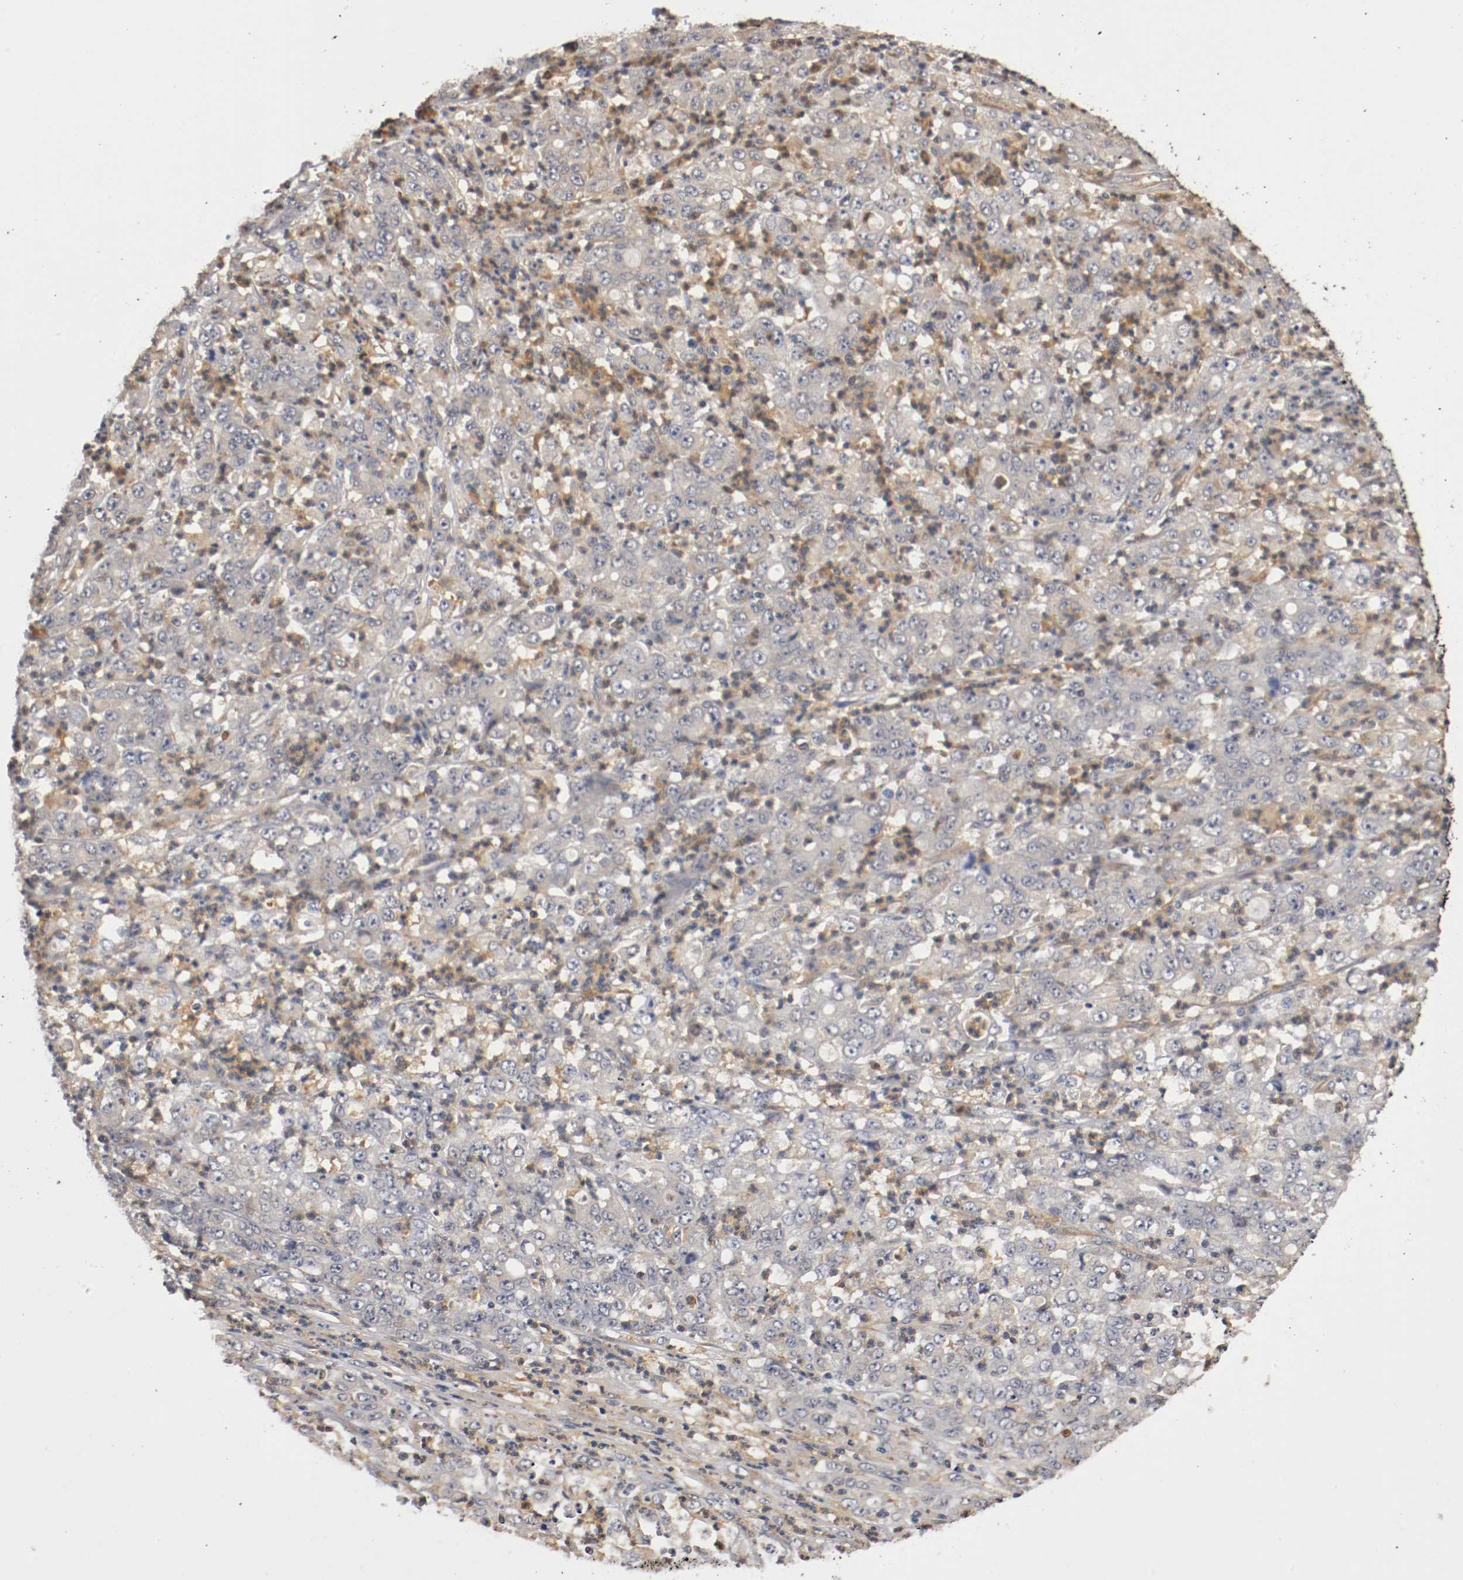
{"staining": {"intensity": "weak", "quantity": "<25%", "location": "cytoplasmic/membranous"}, "tissue": "stomach cancer", "cell_type": "Tumor cells", "image_type": "cancer", "snomed": [{"axis": "morphology", "description": "Adenocarcinoma, NOS"}, {"axis": "topography", "description": "Stomach, lower"}], "caption": "The photomicrograph exhibits no significant positivity in tumor cells of adenocarcinoma (stomach).", "gene": "RBM23", "patient": {"sex": "female", "age": 71}}